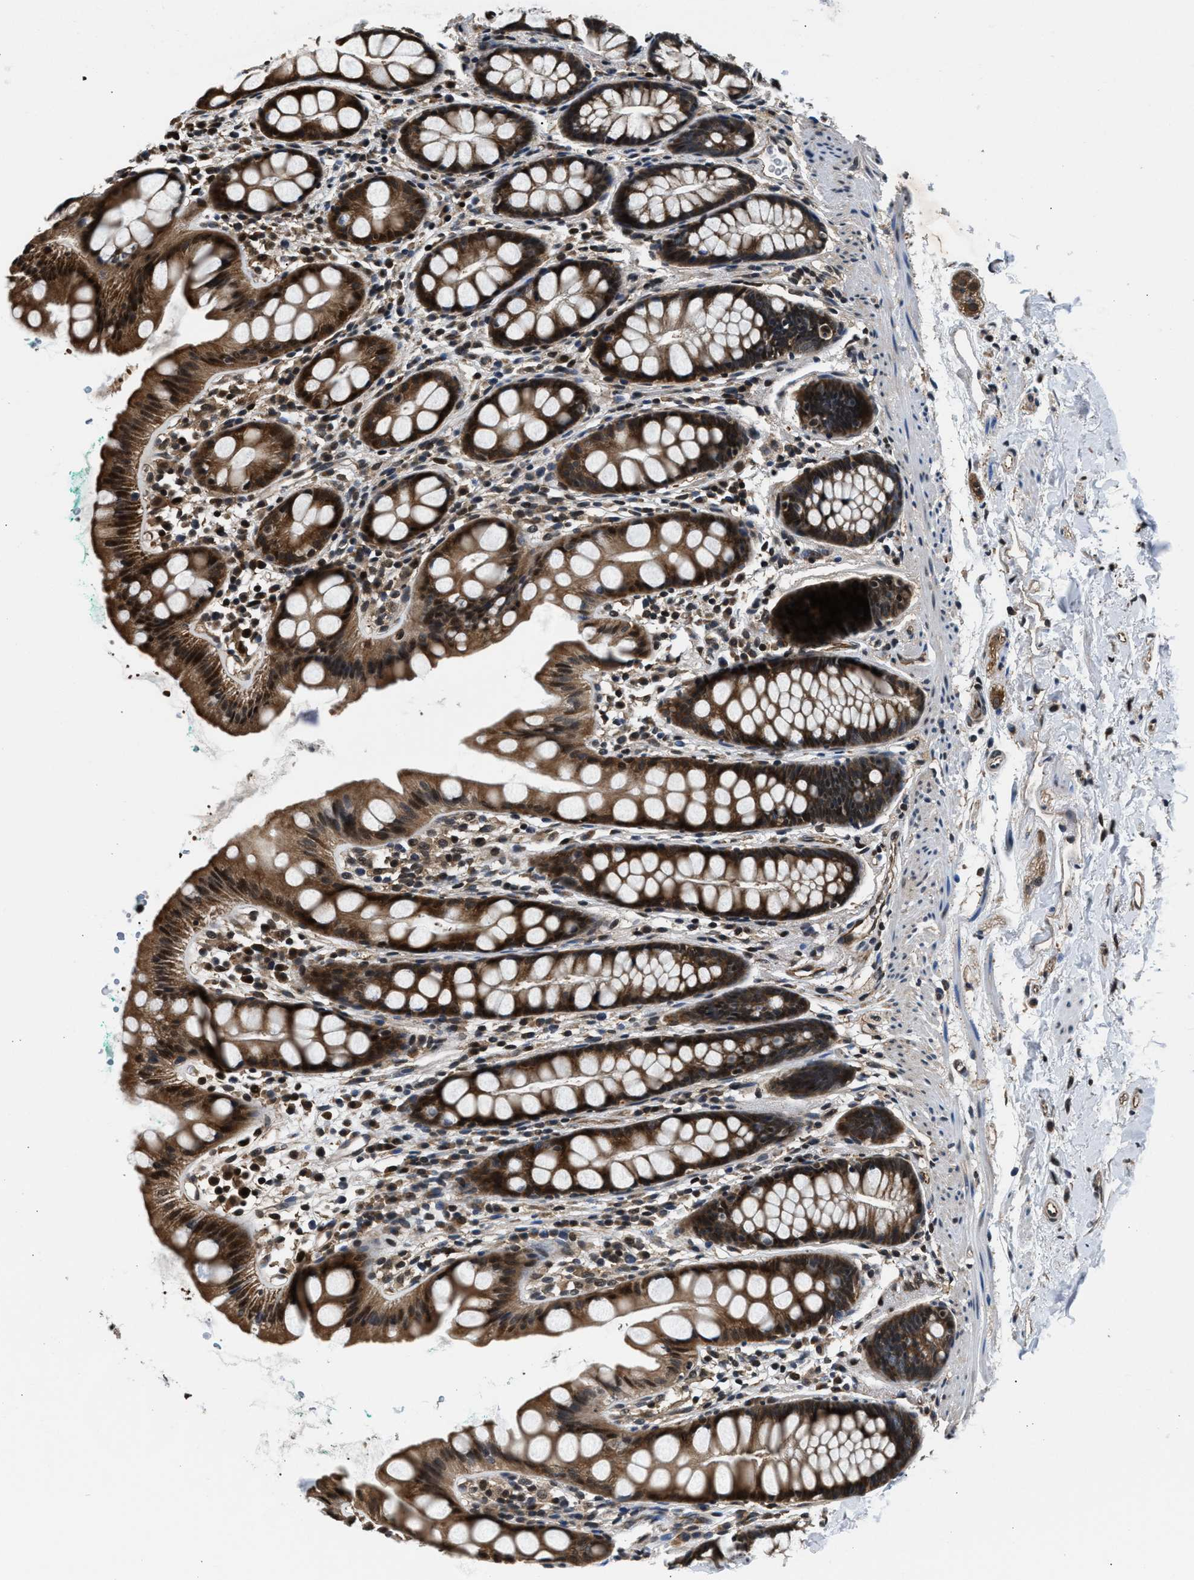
{"staining": {"intensity": "moderate", "quantity": ">75%", "location": "cytoplasmic/membranous,nuclear"}, "tissue": "rectum", "cell_type": "Glandular cells", "image_type": "normal", "snomed": [{"axis": "morphology", "description": "Normal tissue, NOS"}, {"axis": "topography", "description": "Rectum"}], "caption": "Protein staining demonstrates moderate cytoplasmic/membranous,nuclear positivity in approximately >75% of glandular cells in unremarkable rectum. Nuclei are stained in blue.", "gene": "RBM33", "patient": {"sex": "female", "age": 65}}